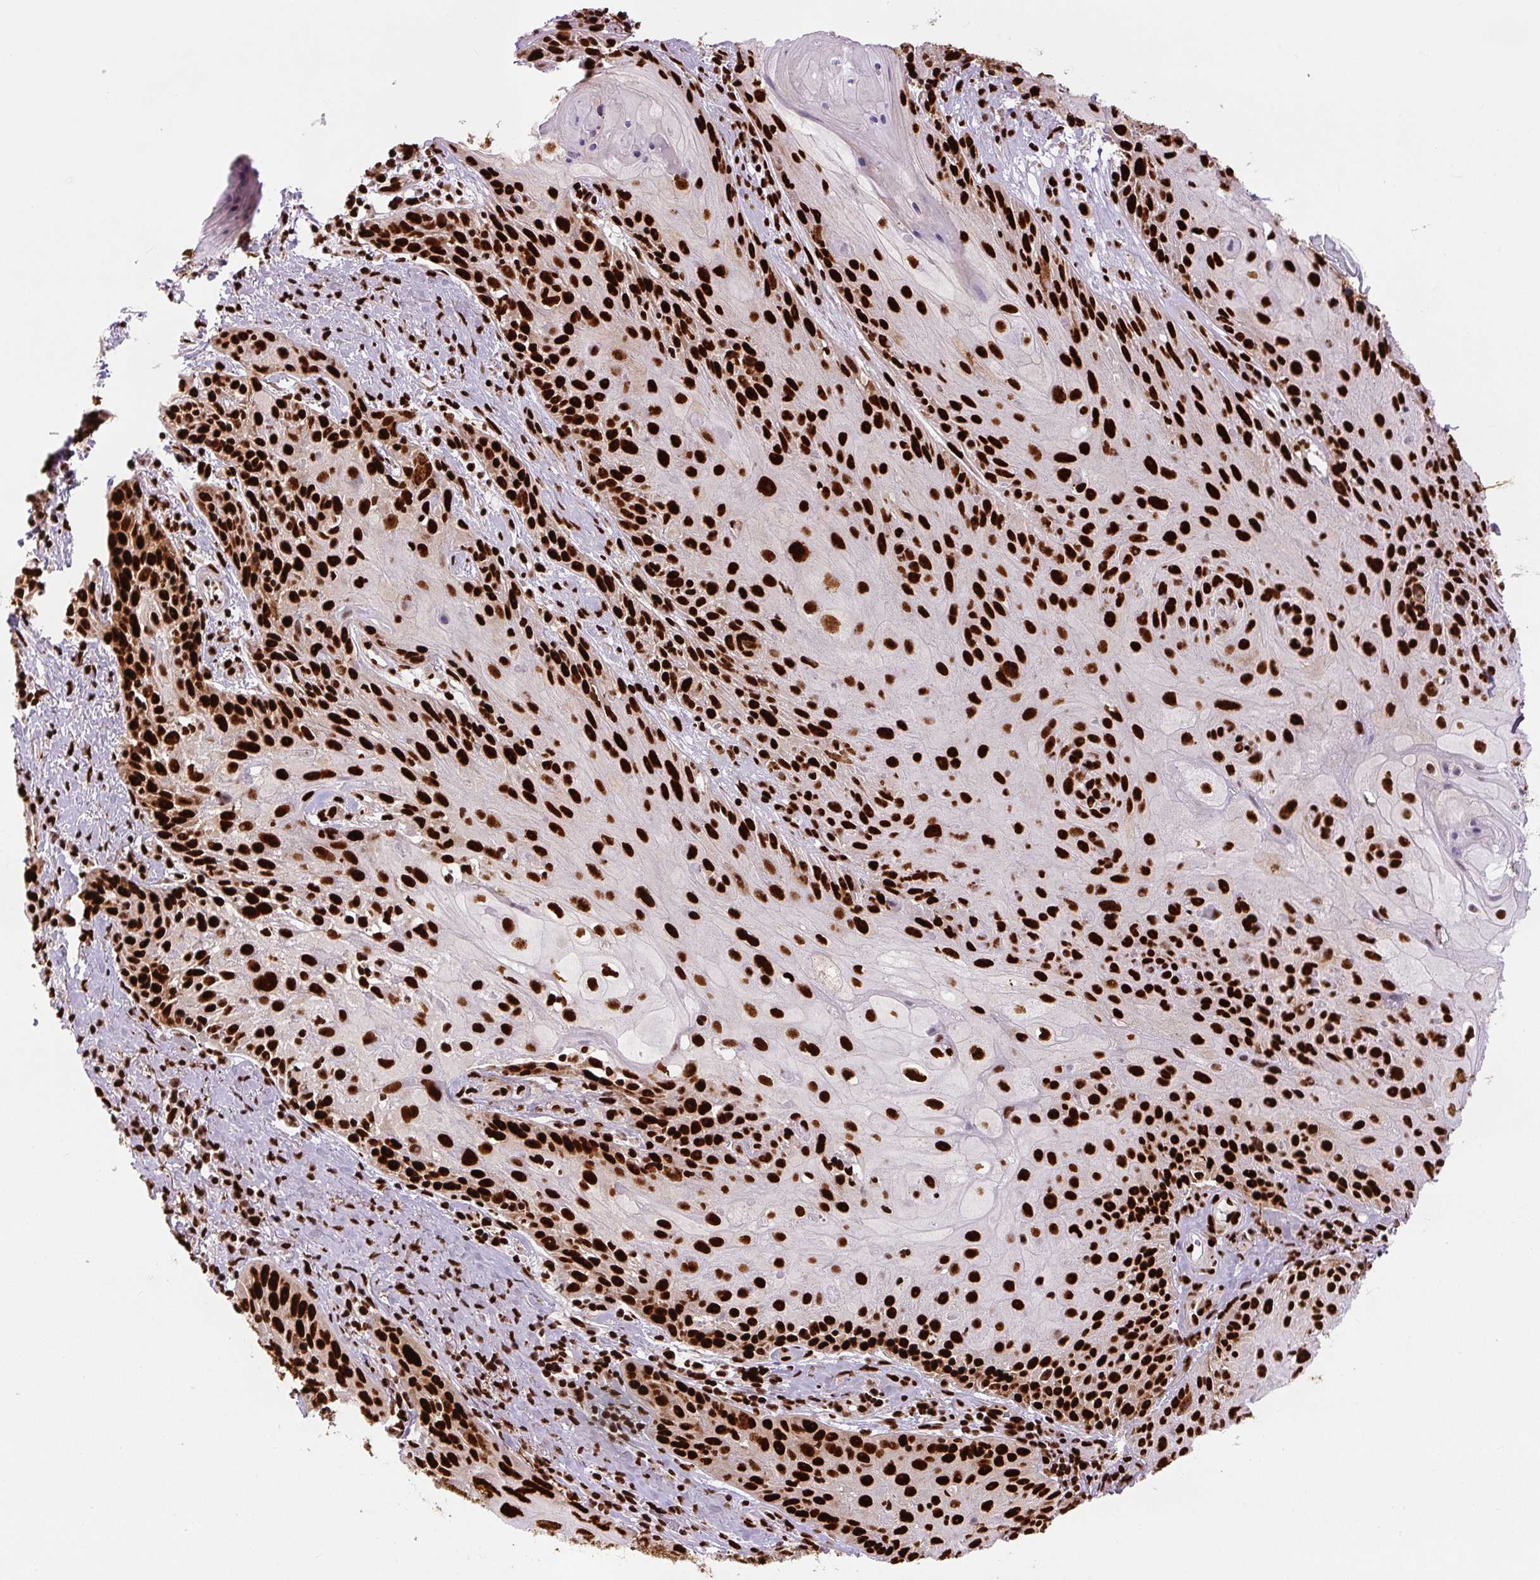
{"staining": {"intensity": "strong", "quantity": ">75%", "location": "nuclear"}, "tissue": "skin cancer", "cell_type": "Tumor cells", "image_type": "cancer", "snomed": [{"axis": "morphology", "description": "Squamous cell carcinoma, NOS"}, {"axis": "topography", "description": "Skin"}, {"axis": "topography", "description": "Vulva"}], "caption": "Immunohistochemistry of skin cancer (squamous cell carcinoma) exhibits high levels of strong nuclear expression in about >75% of tumor cells.", "gene": "FUS", "patient": {"sex": "female", "age": 76}}